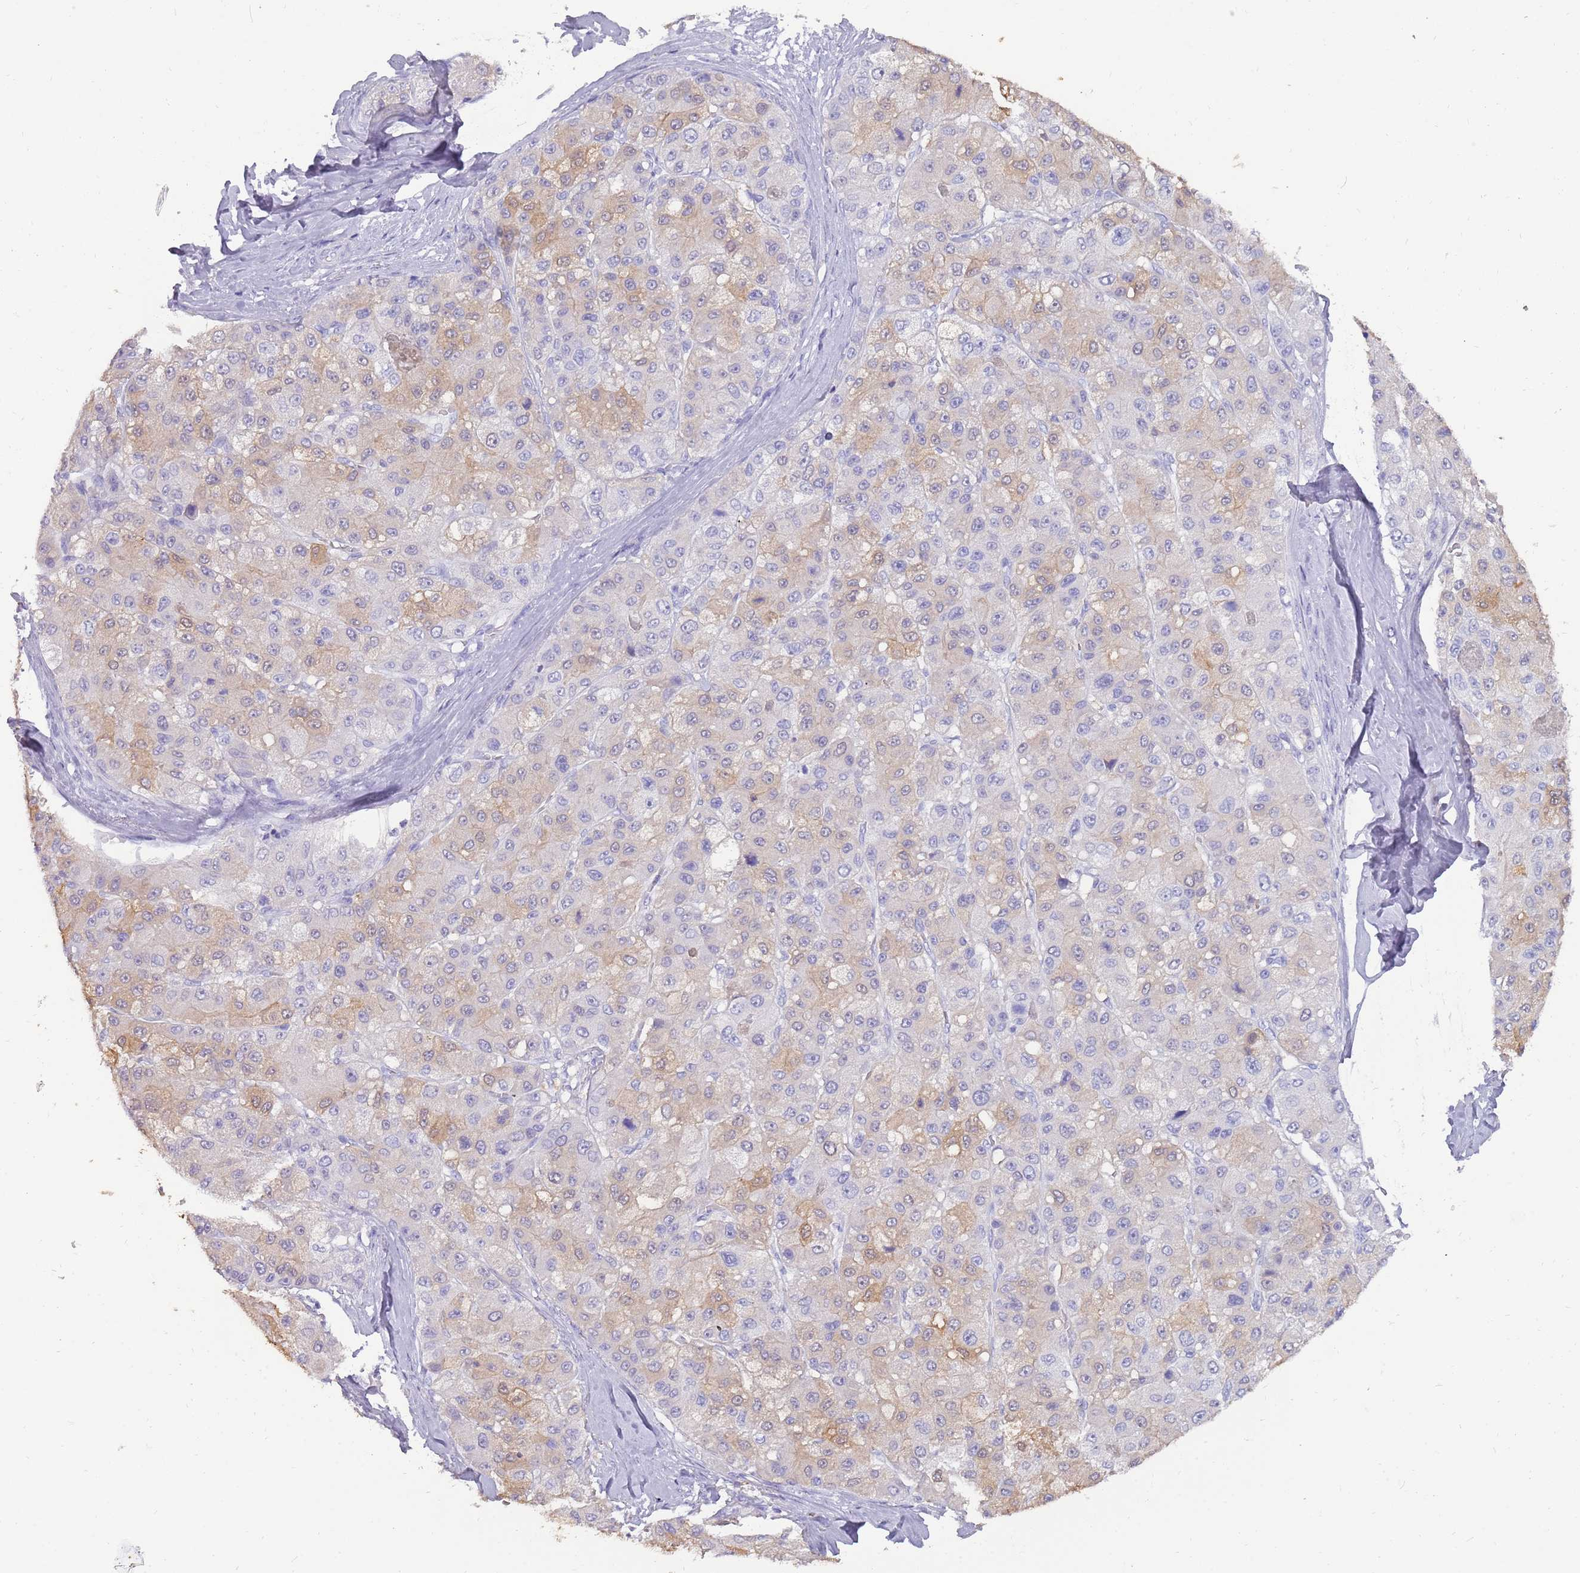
{"staining": {"intensity": "moderate", "quantity": "<25%", "location": "cytoplasmic/membranous"}, "tissue": "liver cancer", "cell_type": "Tumor cells", "image_type": "cancer", "snomed": [{"axis": "morphology", "description": "Carcinoma, Hepatocellular, NOS"}, {"axis": "topography", "description": "Liver"}], "caption": "Protein expression analysis of liver cancer shows moderate cytoplasmic/membranous staining in approximately <25% of tumor cells. (DAB (3,3'-diaminobenzidine) IHC, brown staining for protein, blue staining for nuclei).", "gene": "NBPF3", "patient": {"sex": "male", "age": 80}}